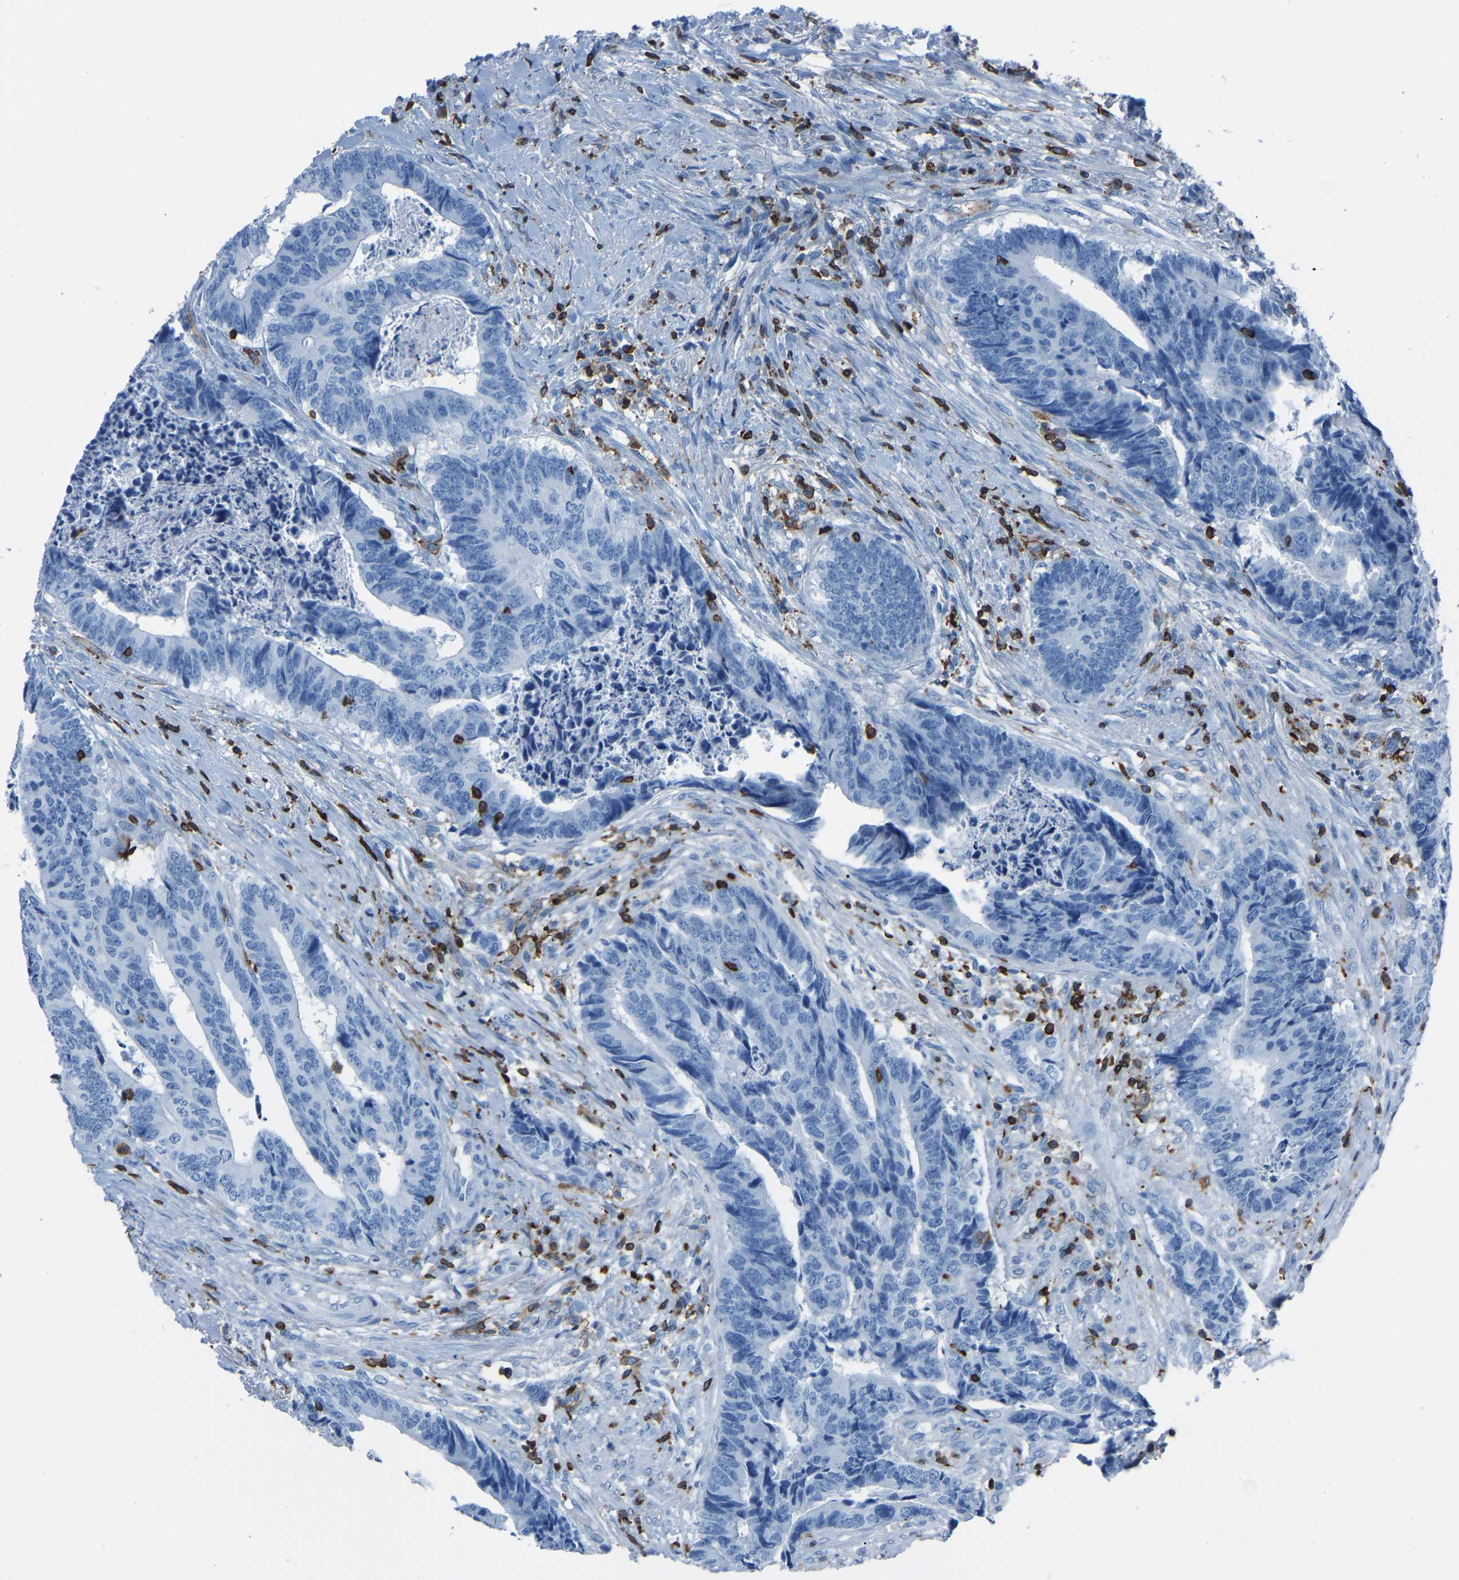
{"staining": {"intensity": "negative", "quantity": "none", "location": "none"}, "tissue": "colorectal cancer", "cell_type": "Tumor cells", "image_type": "cancer", "snomed": [{"axis": "morphology", "description": "Adenocarcinoma, NOS"}, {"axis": "topography", "description": "Rectum"}], "caption": "Tumor cells are negative for protein expression in human adenocarcinoma (colorectal).", "gene": "LSP1", "patient": {"sex": "male", "age": 84}}